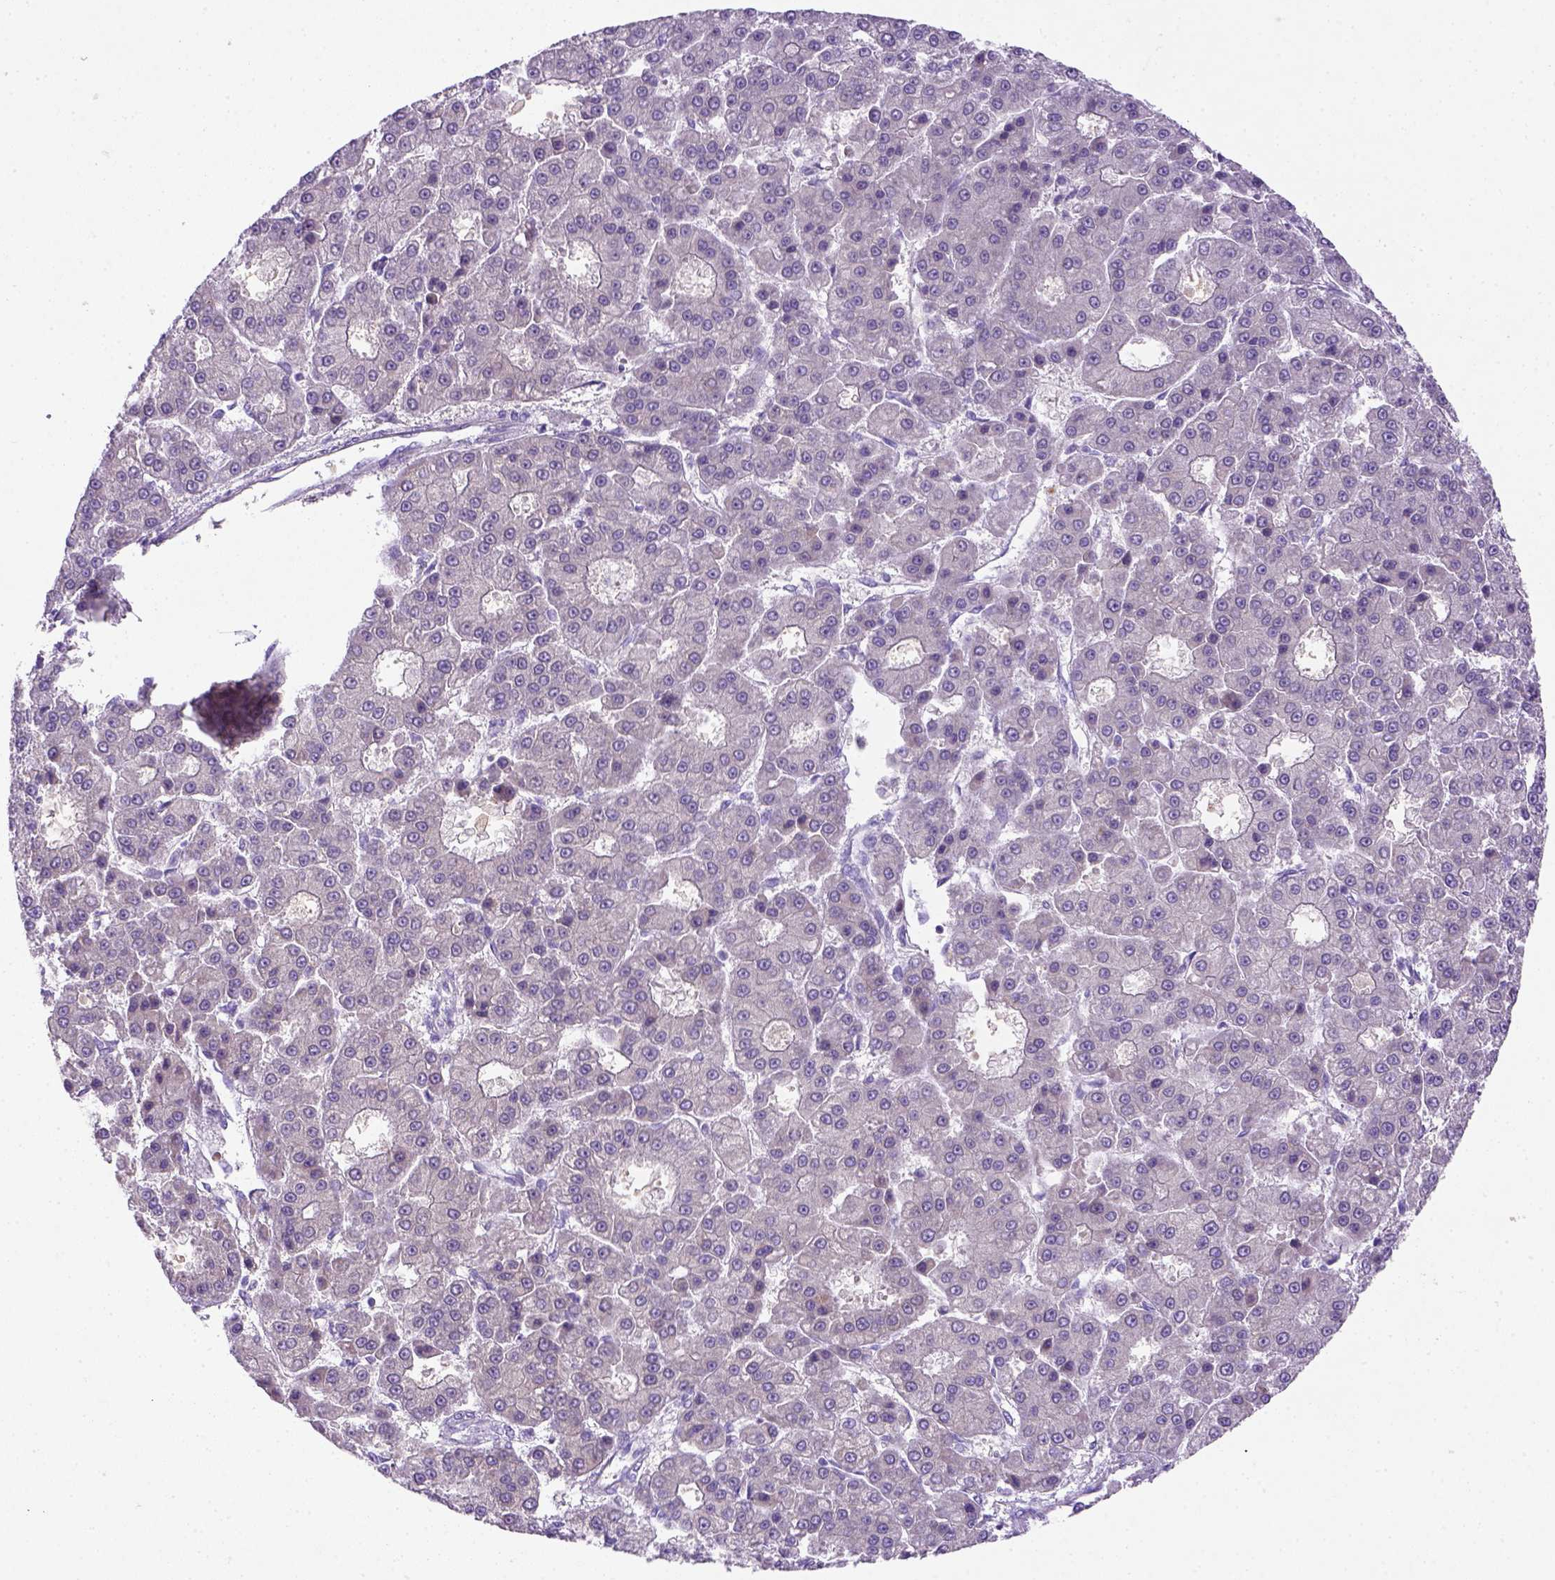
{"staining": {"intensity": "negative", "quantity": "none", "location": "none"}, "tissue": "liver cancer", "cell_type": "Tumor cells", "image_type": "cancer", "snomed": [{"axis": "morphology", "description": "Carcinoma, Hepatocellular, NOS"}, {"axis": "topography", "description": "Liver"}], "caption": "DAB (3,3'-diaminobenzidine) immunohistochemical staining of liver cancer displays no significant expression in tumor cells.", "gene": "SIRPD", "patient": {"sex": "male", "age": 70}}